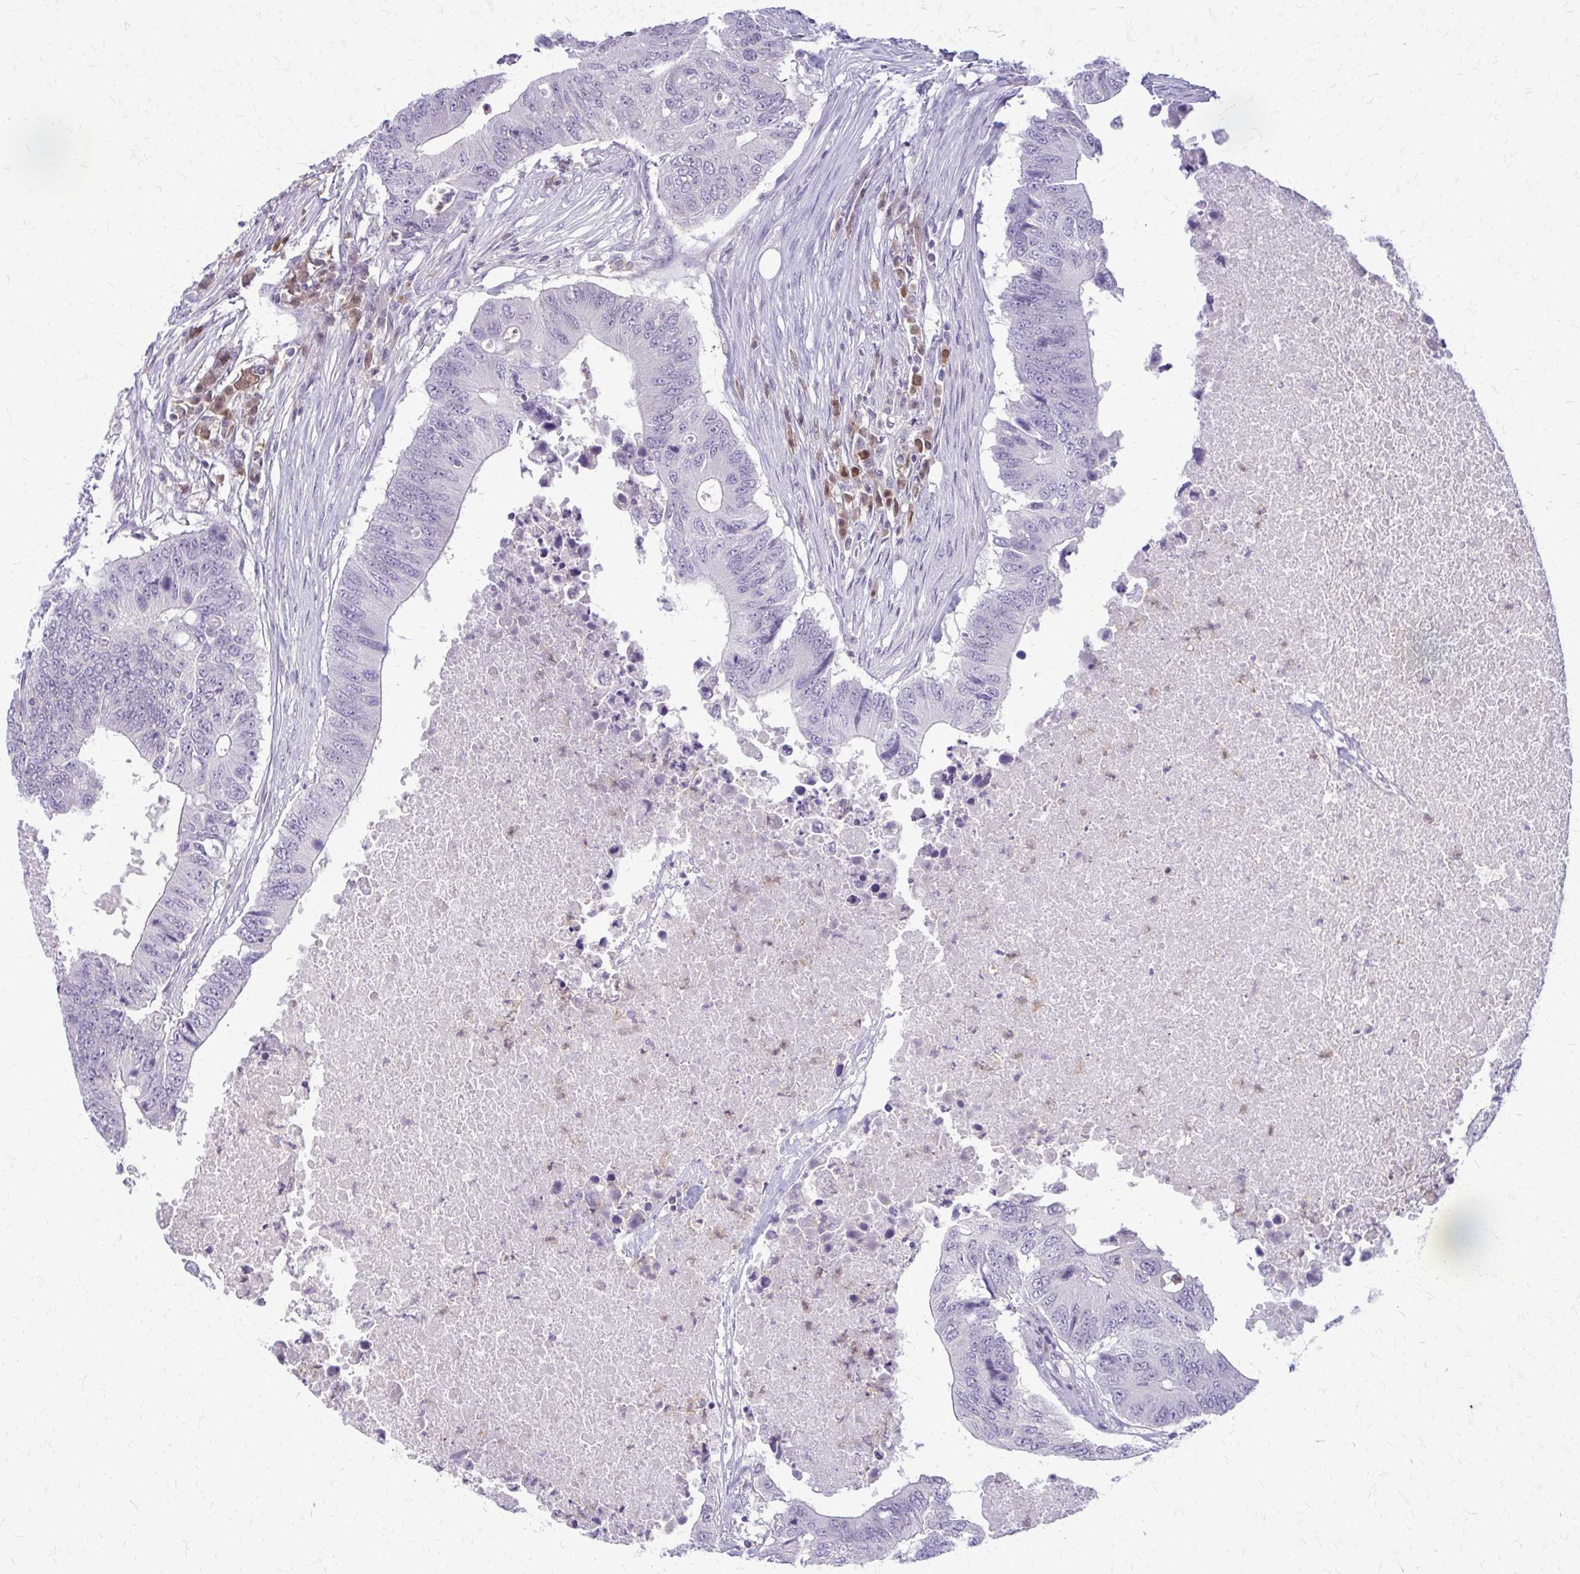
{"staining": {"intensity": "negative", "quantity": "none", "location": "none"}, "tissue": "colorectal cancer", "cell_type": "Tumor cells", "image_type": "cancer", "snomed": [{"axis": "morphology", "description": "Adenocarcinoma, NOS"}, {"axis": "topography", "description": "Colon"}], "caption": "A high-resolution photomicrograph shows immunohistochemistry staining of colorectal cancer, which demonstrates no significant staining in tumor cells.", "gene": "GLRX", "patient": {"sex": "male", "age": 71}}